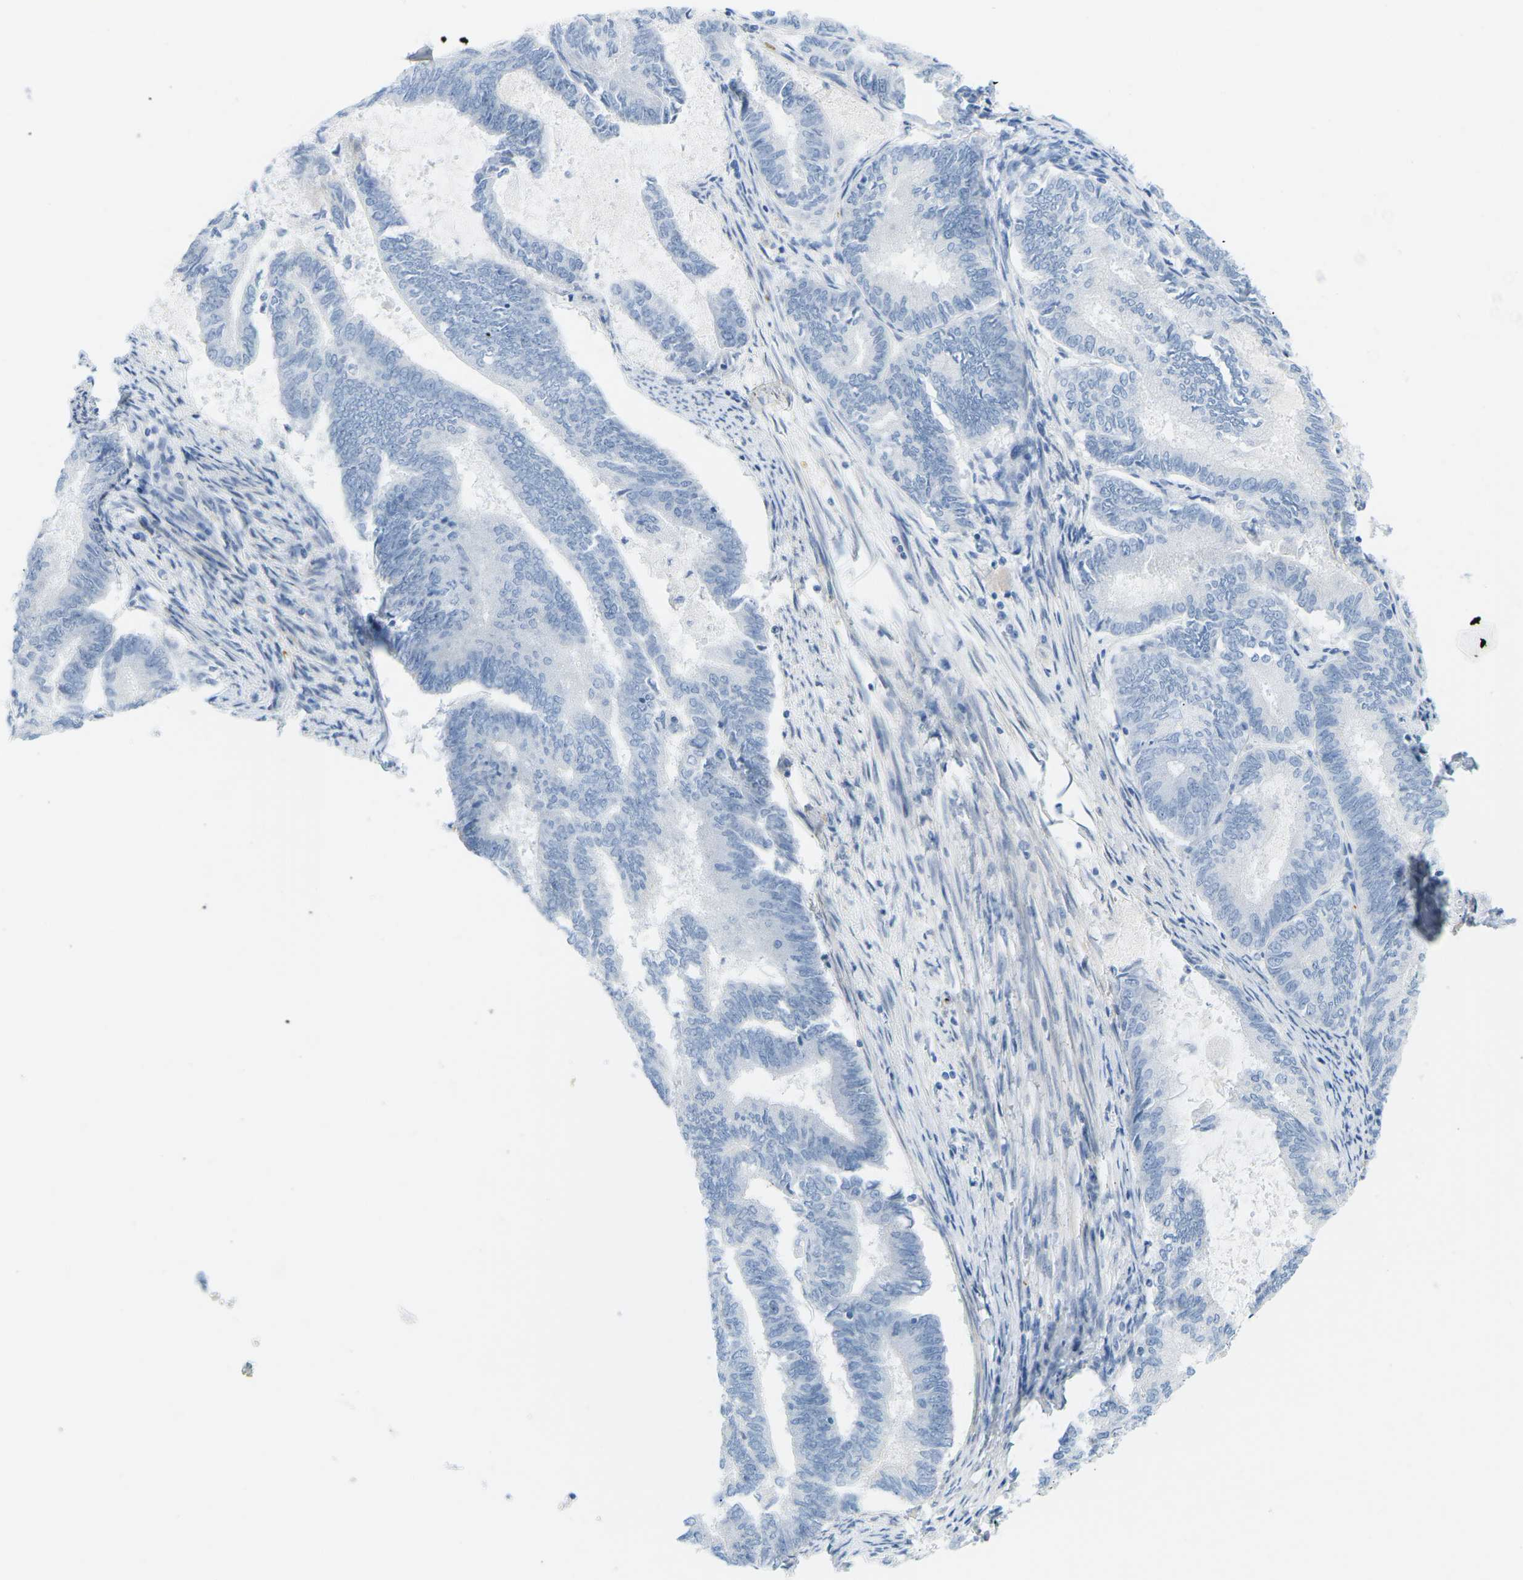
{"staining": {"intensity": "negative", "quantity": "none", "location": "none"}, "tissue": "endometrial cancer", "cell_type": "Tumor cells", "image_type": "cancer", "snomed": [{"axis": "morphology", "description": "Adenocarcinoma, NOS"}, {"axis": "topography", "description": "Endometrium"}], "caption": "Tumor cells are negative for protein expression in human endometrial cancer (adenocarcinoma).", "gene": "HLTF", "patient": {"sex": "female", "age": 86}}